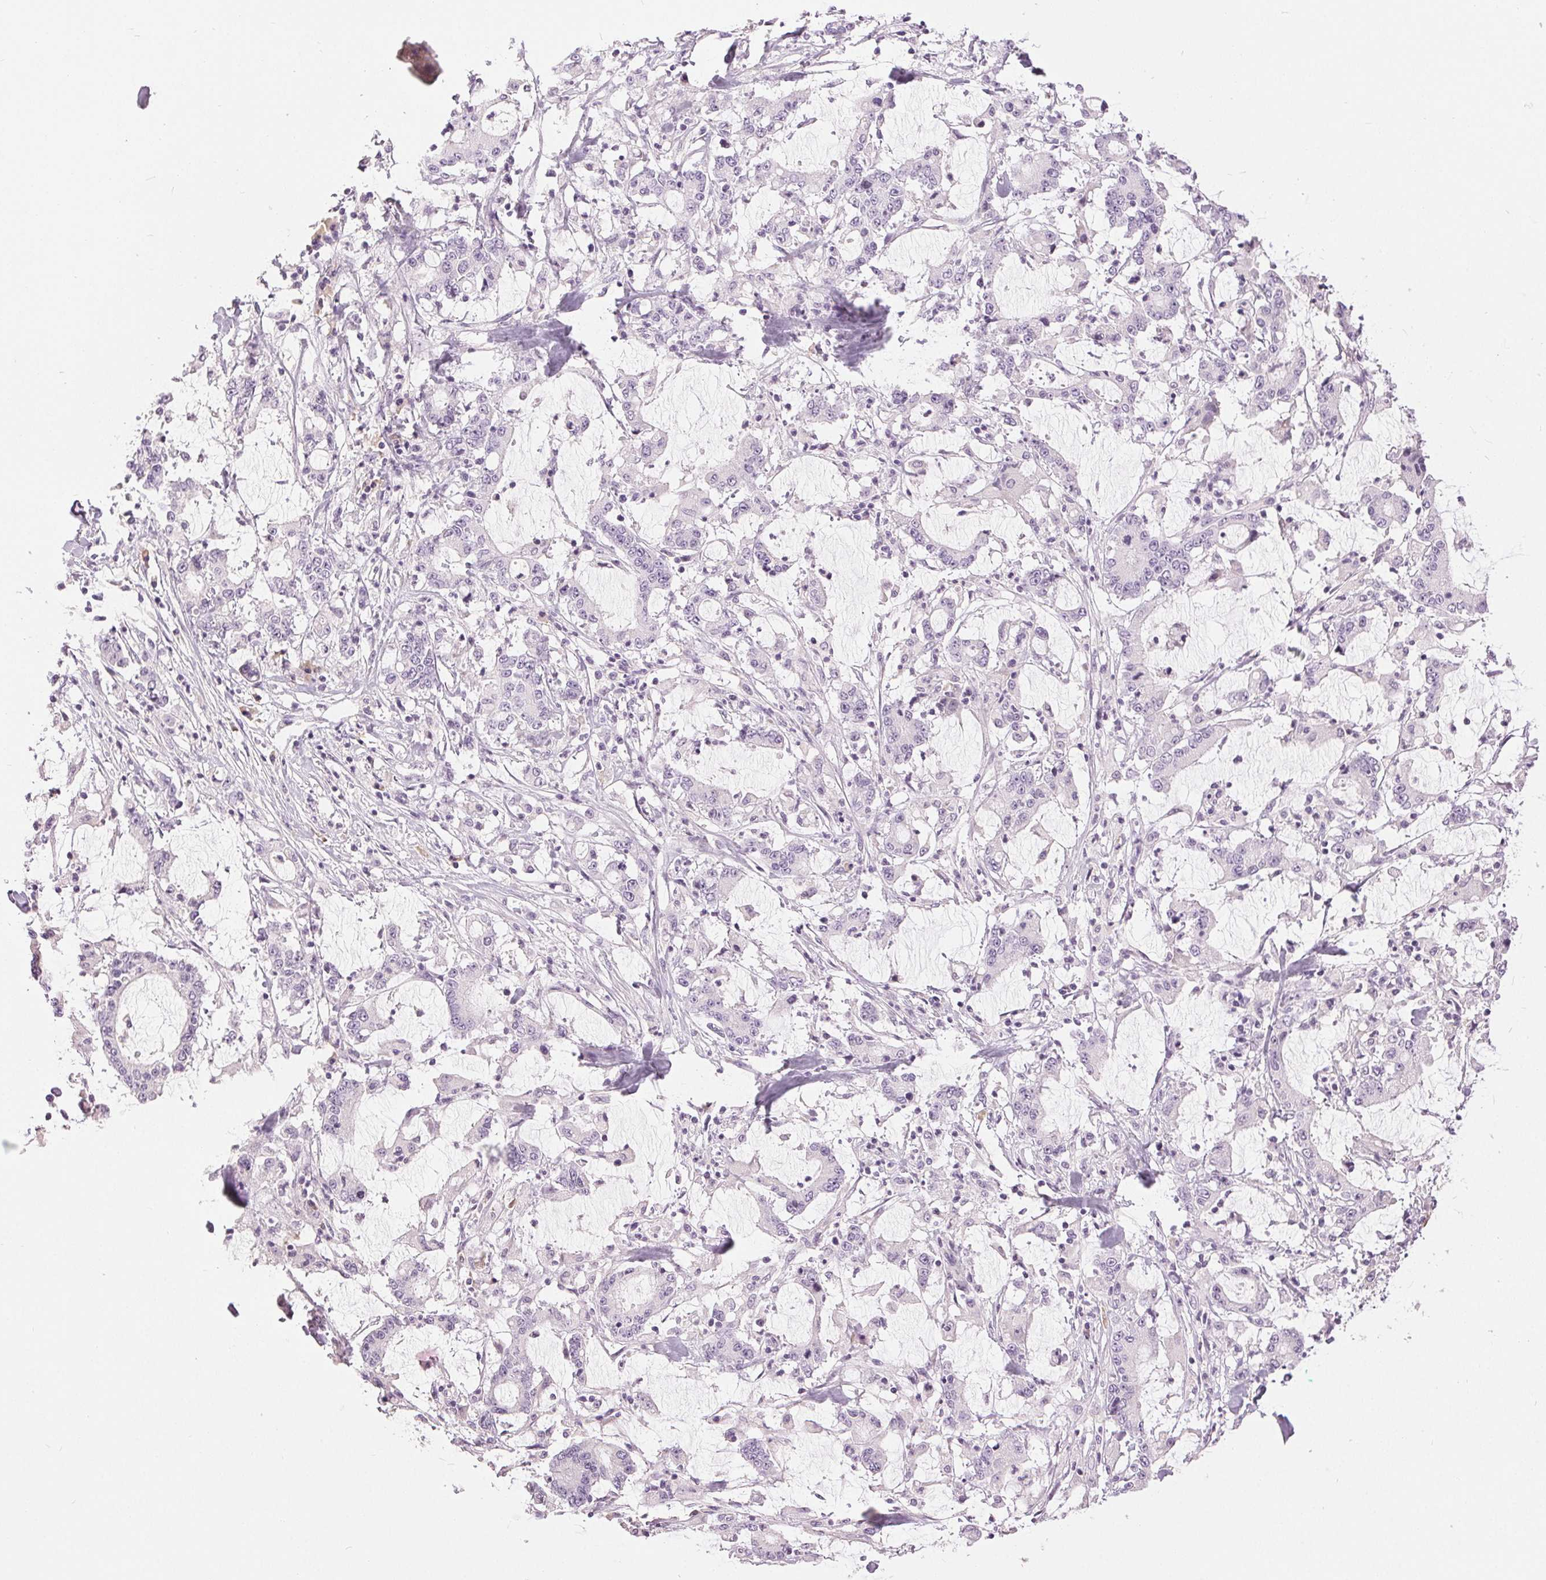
{"staining": {"intensity": "negative", "quantity": "none", "location": "none"}, "tissue": "stomach cancer", "cell_type": "Tumor cells", "image_type": "cancer", "snomed": [{"axis": "morphology", "description": "Adenocarcinoma, NOS"}, {"axis": "topography", "description": "Stomach, upper"}], "caption": "A photomicrograph of stomach cancer stained for a protein exhibits no brown staining in tumor cells.", "gene": "DSG3", "patient": {"sex": "male", "age": 68}}